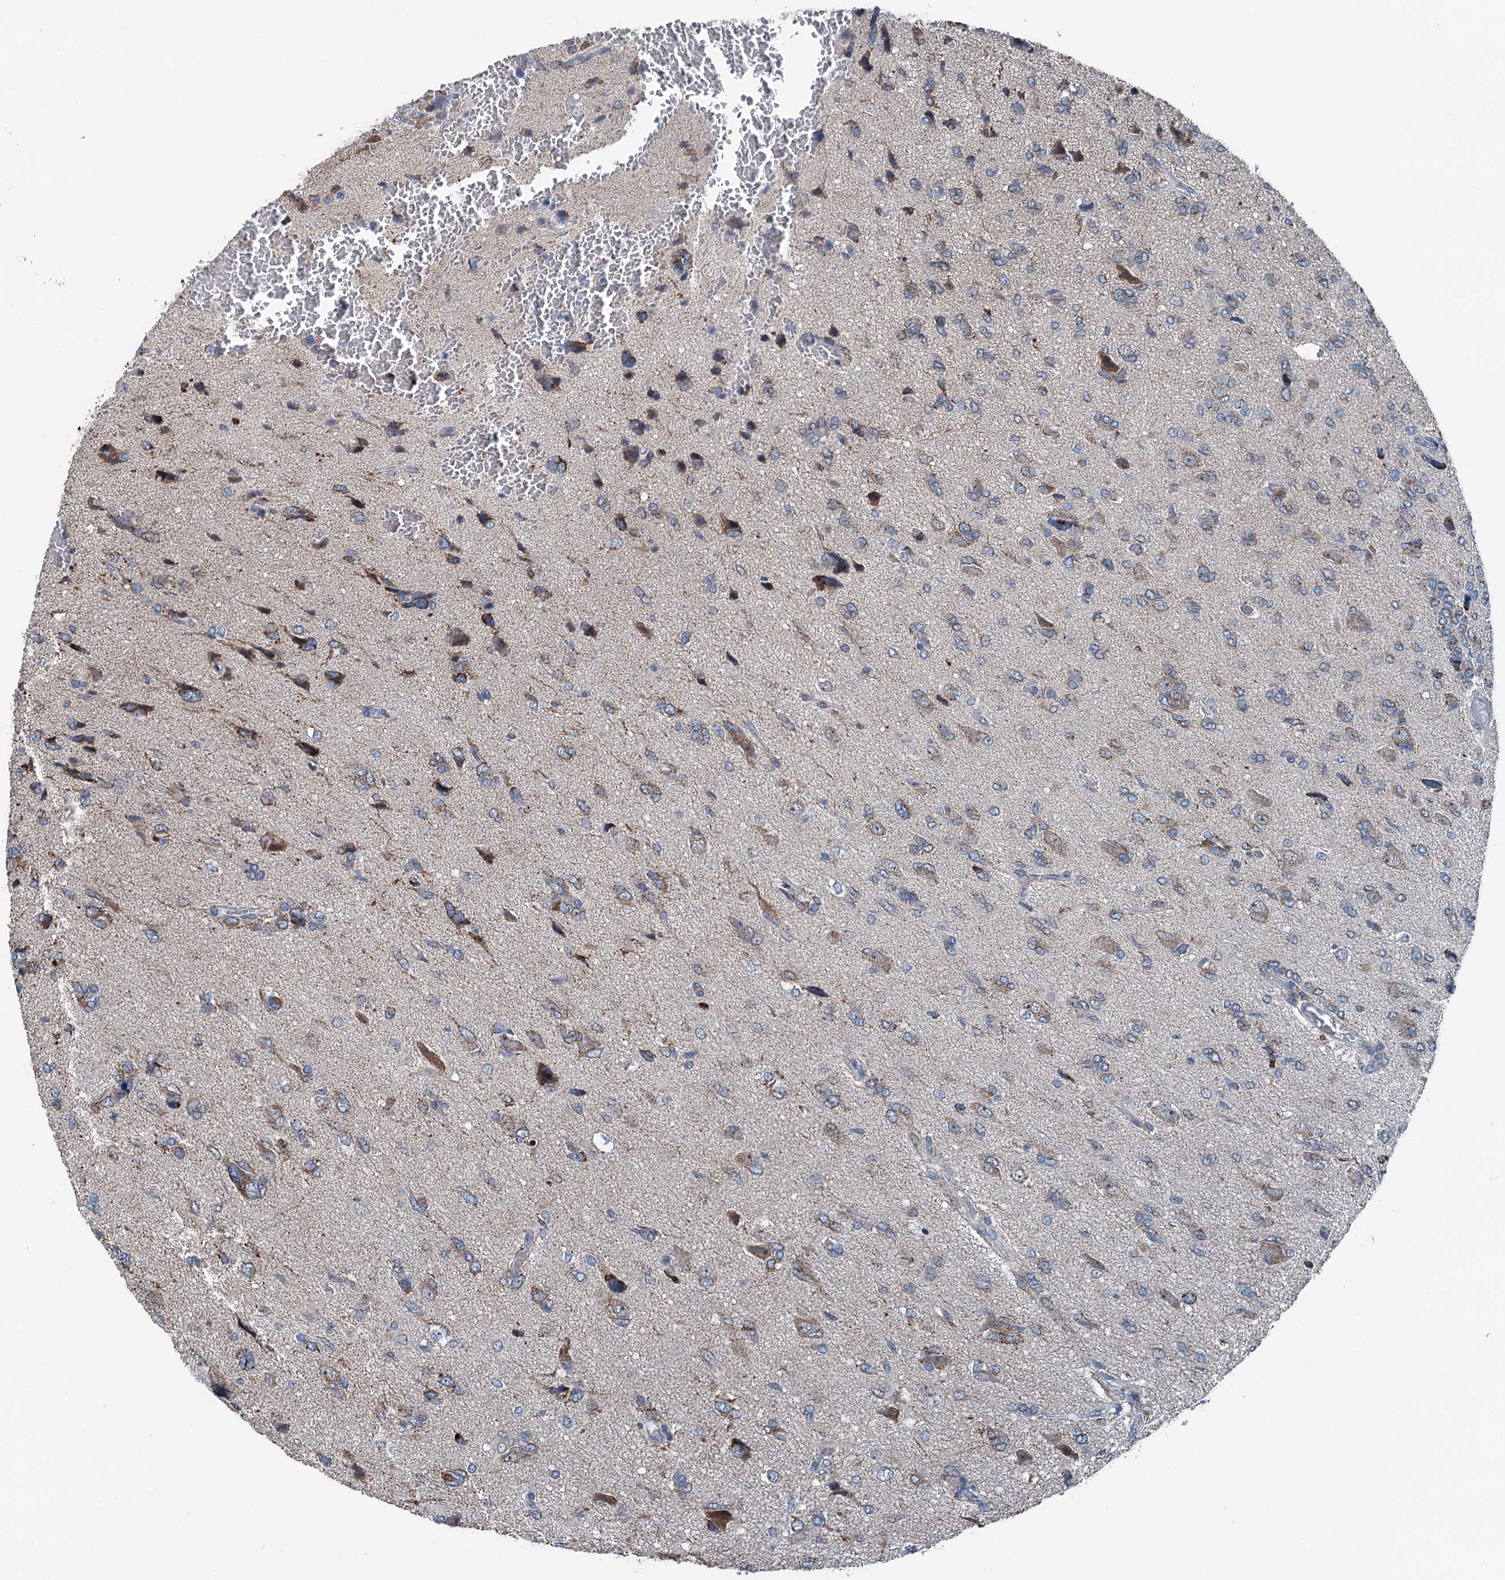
{"staining": {"intensity": "weak", "quantity": "25%-75%", "location": "cytoplasmic/membranous"}, "tissue": "glioma", "cell_type": "Tumor cells", "image_type": "cancer", "snomed": [{"axis": "morphology", "description": "Glioma, malignant, High grade"}, {"axis": "topography", "description": "Brain"}], "caption": "The histopathology image exhibits staining of malignant glioma (high-grade), revealing weak cytoplasmic/membranous protein expression (brown color) within tumor cells.", "gene": "TRPT1", "patient": {"sex": "female", "age": 59}}